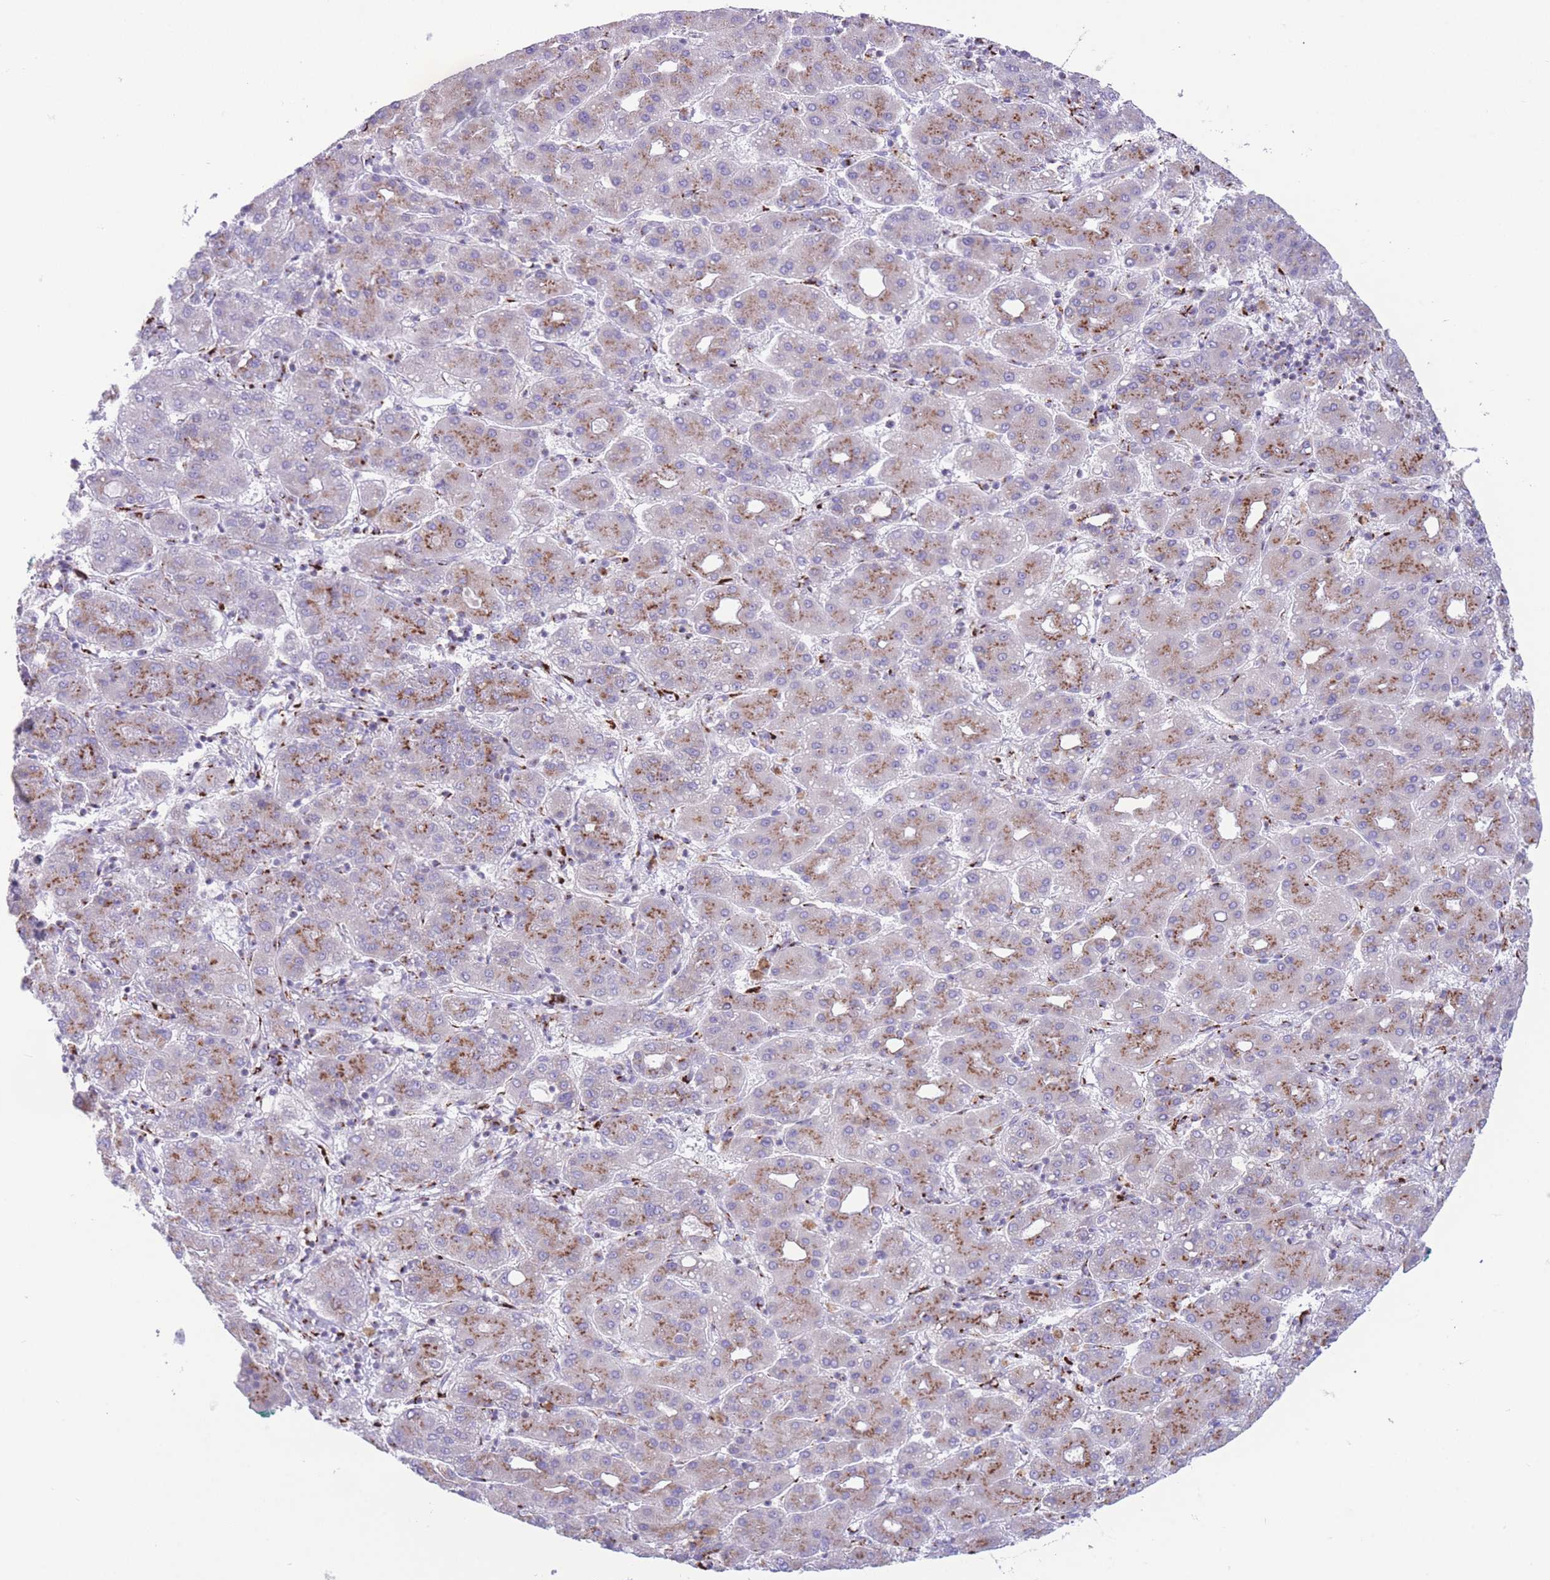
{"staining": {"intensity": "moderate", "quantity": "25%-75%", "location": "cytoplasmic/membranous"}, "tissue": "liver cancer", "cell_type": "Tumor cells", "image_type": "cancer", "snomed": [{"axis": "morphology", "description": "Carcinoma, Hepatocellular, NOS"}, {"axis": "topography", "description": "Liver"}], "caption": "Liver hepatocellular carcinoma stained with immunohistochemistry reveals moderate cytoplasmic/membranous staining in approximately 25%-75% of tumor cells.", "gene": "MPND", "patient": {"sex": "male", "age": 65}}